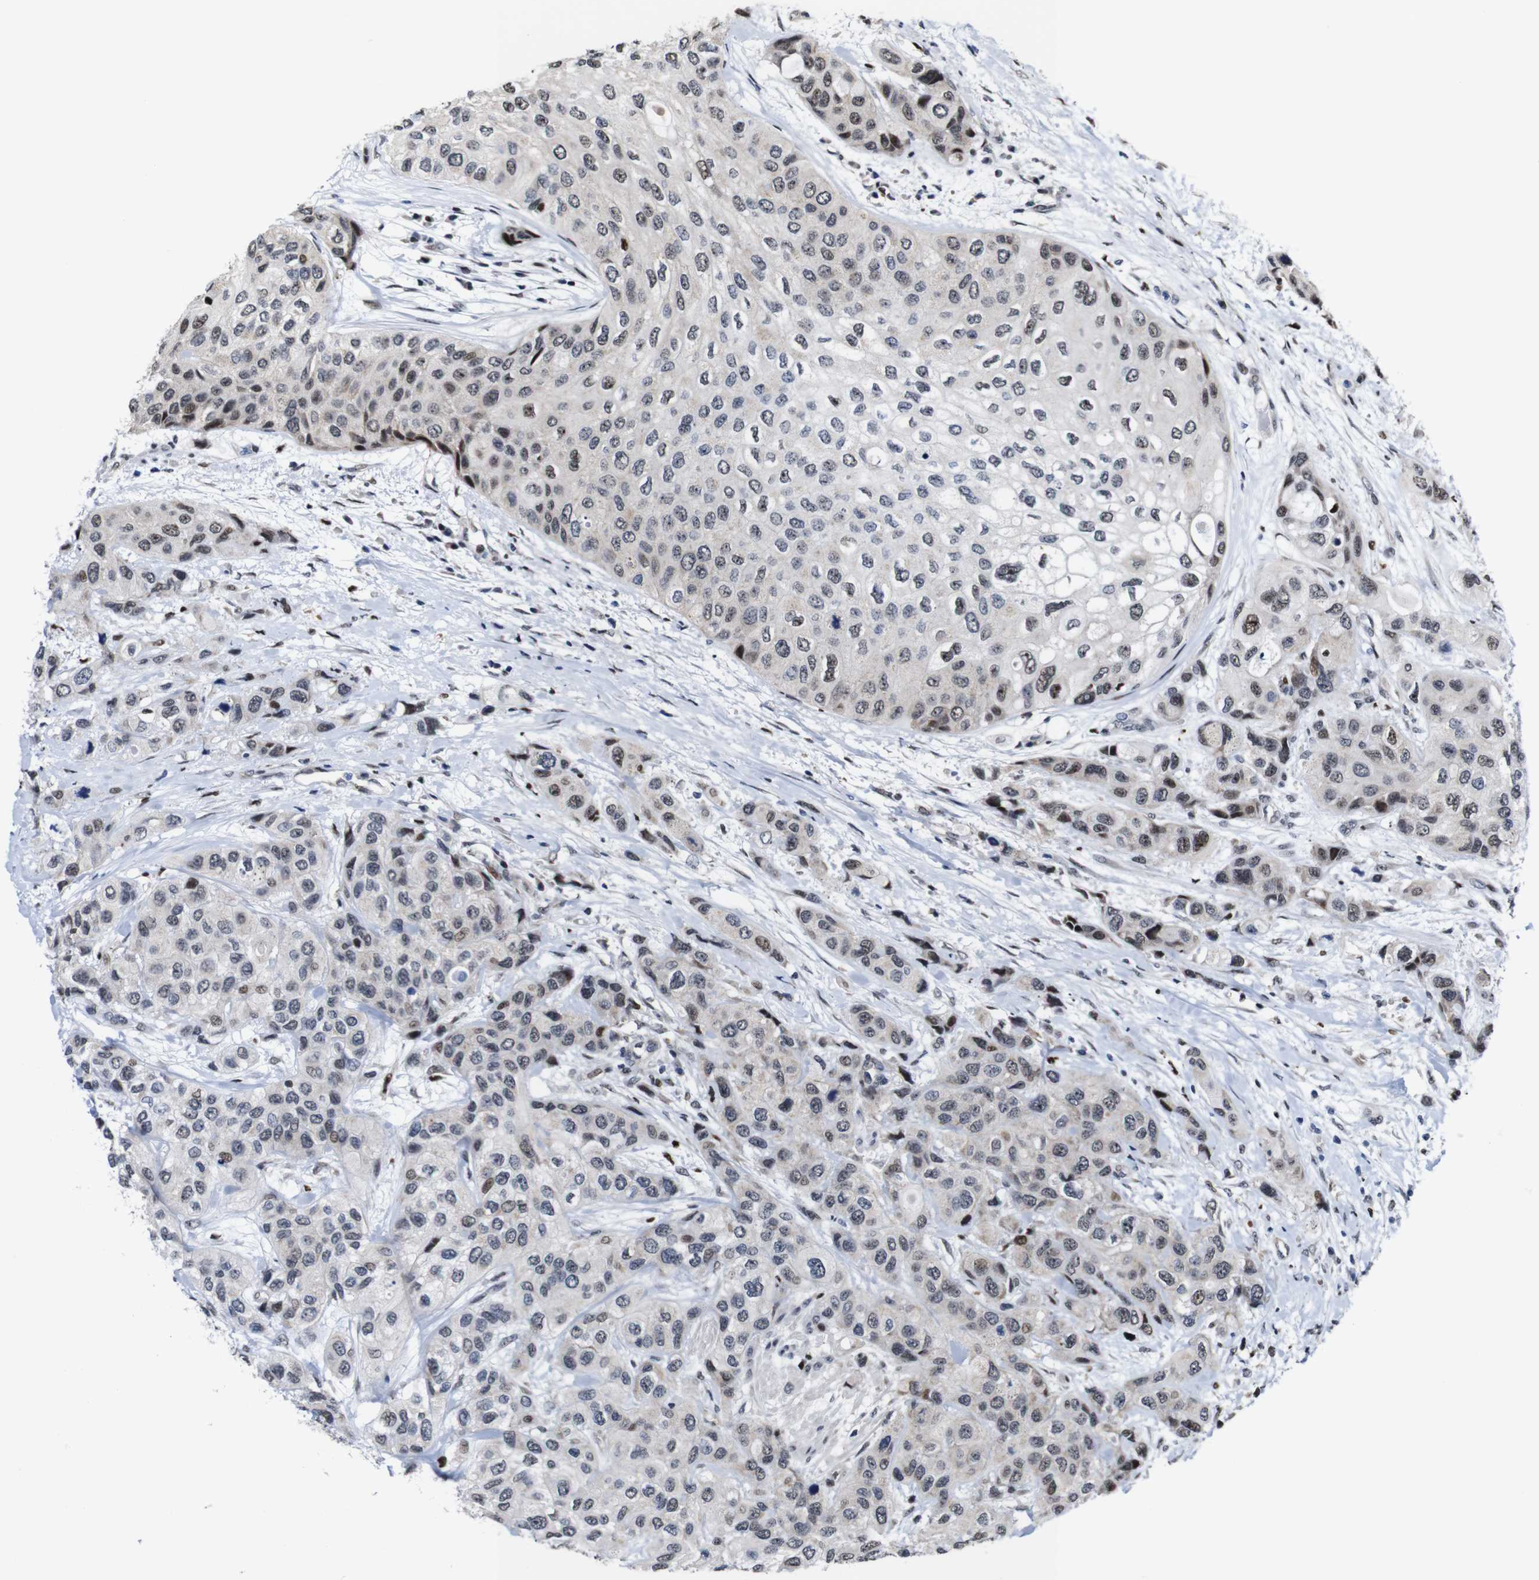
{"staining": {"intensity": "weak", "quantity": "25%-75%", "location": "nuclear"}, "tissue": "urothelial cancer", "cell_type": "Tumor cells", "image_type": "cancer", "snomed": [{"axis": "morphology", "description": "Urothelial carcinoma, High grade"}, {"axis": "topography", "description": "Urinary bladder"}], "caption": "The photomicrograph shows a brown stain indicating the presence of a protein in the nuclear of tumor cells in urothelial cancer.", "gene": "GATA6", "patient": {"sex": "female", "age": 56}}